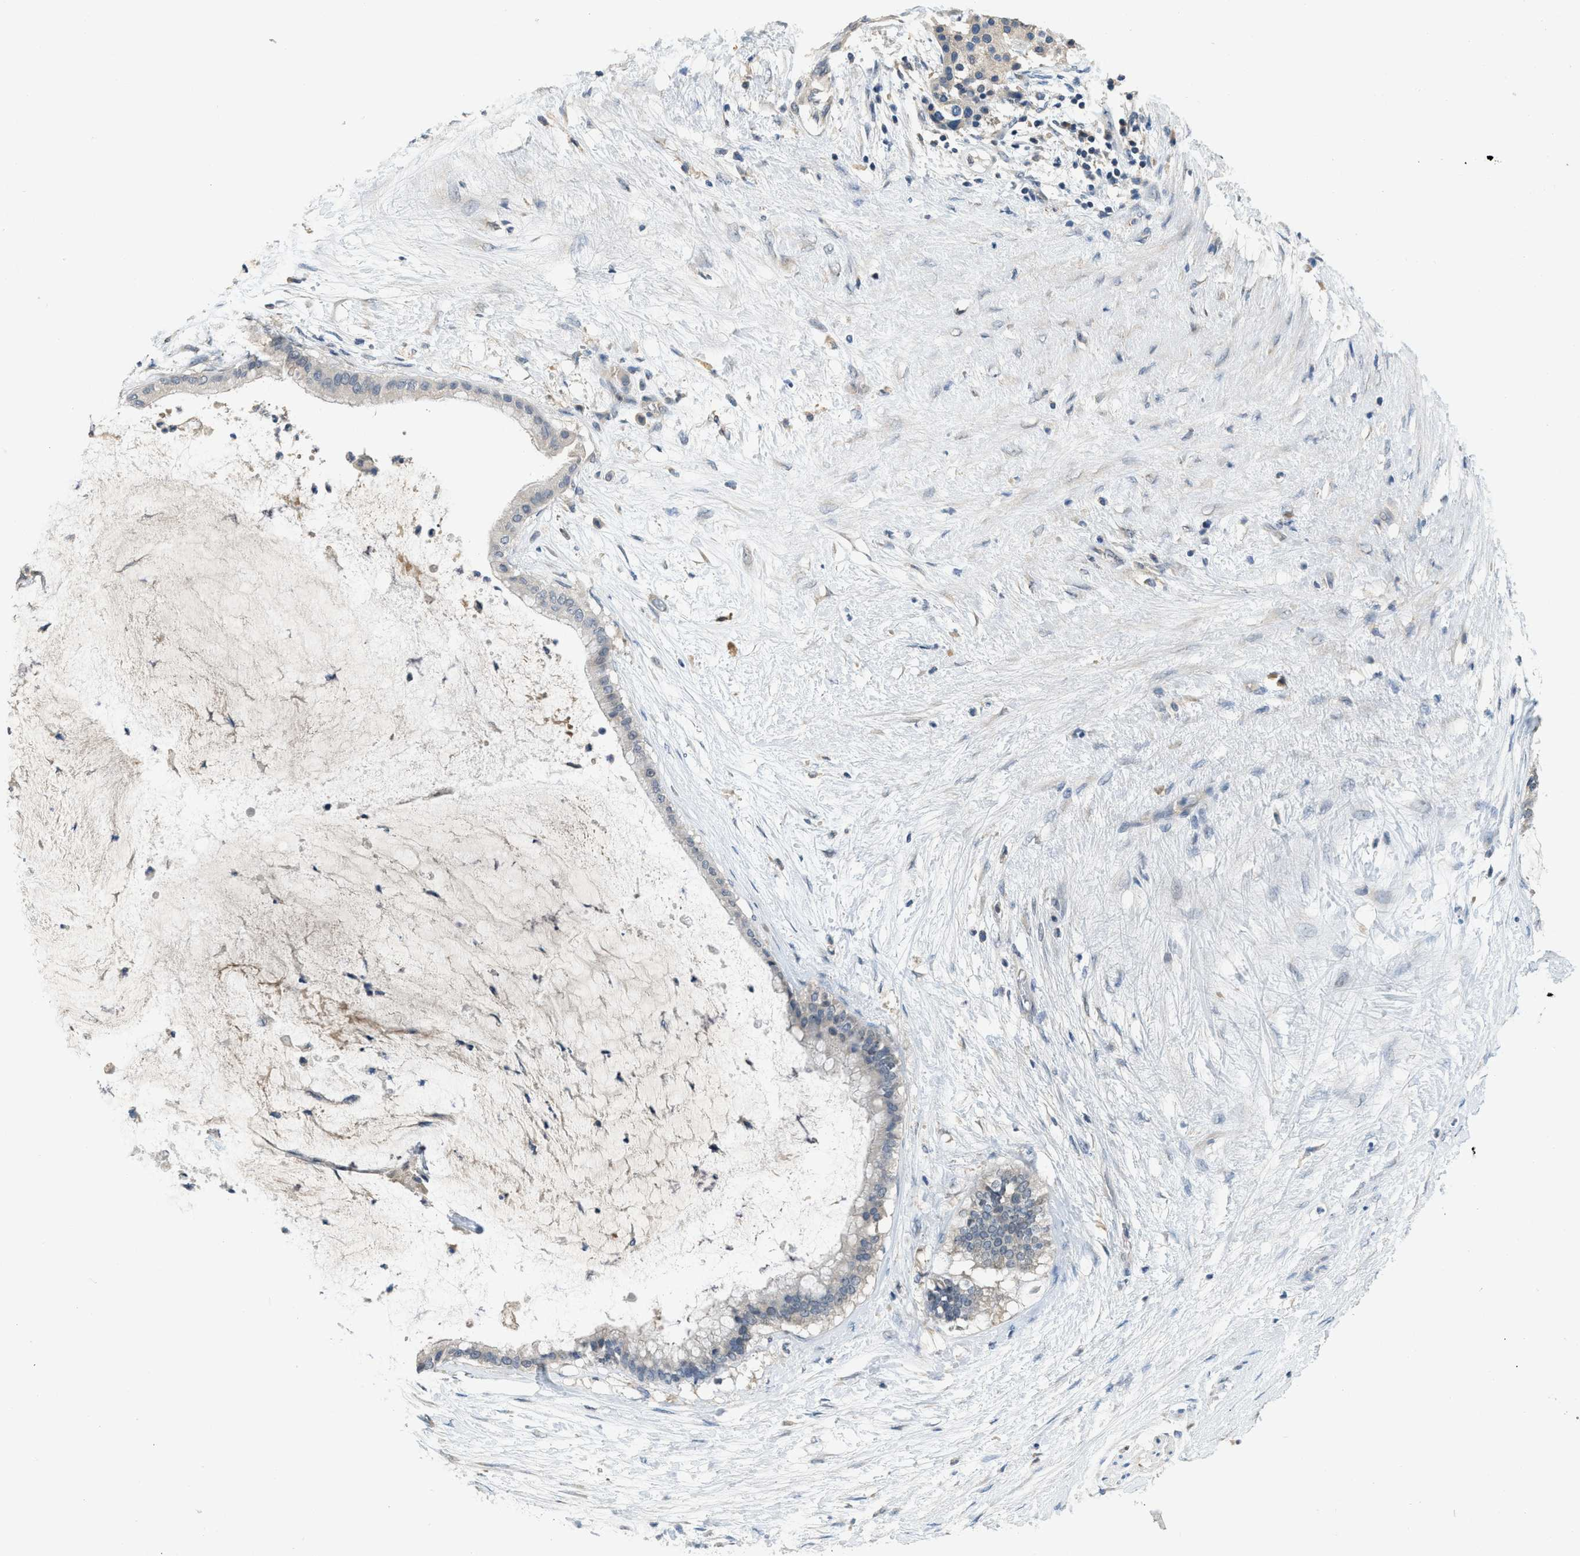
{"staining": {"intensity": "negative", "quantity": "none", "location": "none"}, "tissue": "pancreatic cancer", "cell_type": "Tumor cells", "image_type": "cancer", "snomed": [{"axis": "morphology", "description": "Adenocarcinoma, NOS"}, {"axis": "topography", "description": "Pancreas"}], "caption": "Protein analysis of pancreatic cancer demonstrates no significant positivity in tumor cells.", "gene": "MIS18A", "patient": {"sex": "male", "age": 41}}